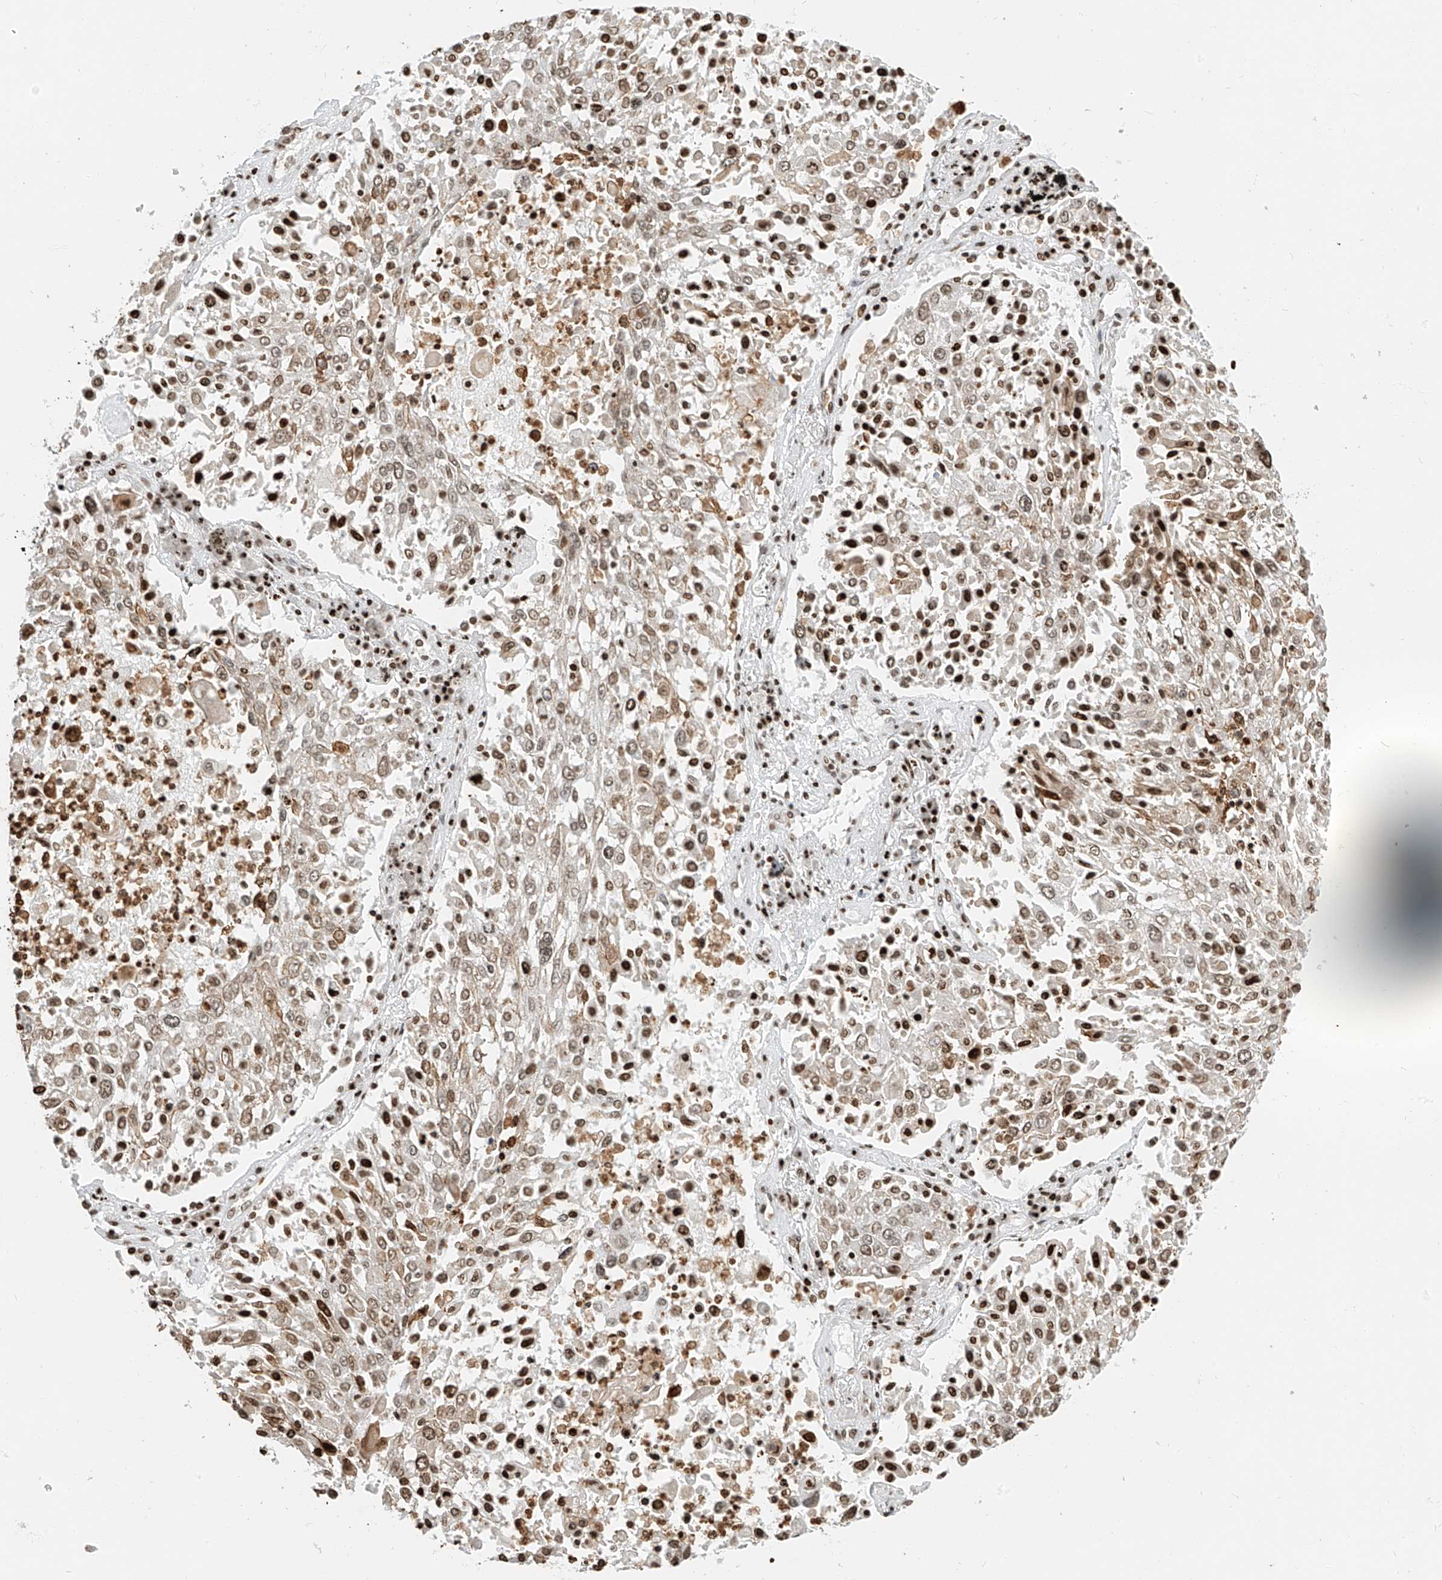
{"staining": {"intensity": "weak", "quantity": ">75%", "location": "nuclear"}, "tissue": "lung cancer", "cell_type": "Tumor cells", "image_type": "cancer", "snomed": [{"axis": "morphology", "description": "Squamous cell carcinoma, NOS"}, {"axis": "topography", "description": "Lung"}], "caption": "DAB (3,3'-diaminobenzidine) immunohistochemical staining of lung cancer (squamous cell carcinoma) reveals weak nuclear protein staining in about >75% of tumor cells.", "gene": "C17orf58", "patient": {"sex": "male", "age": 65}}